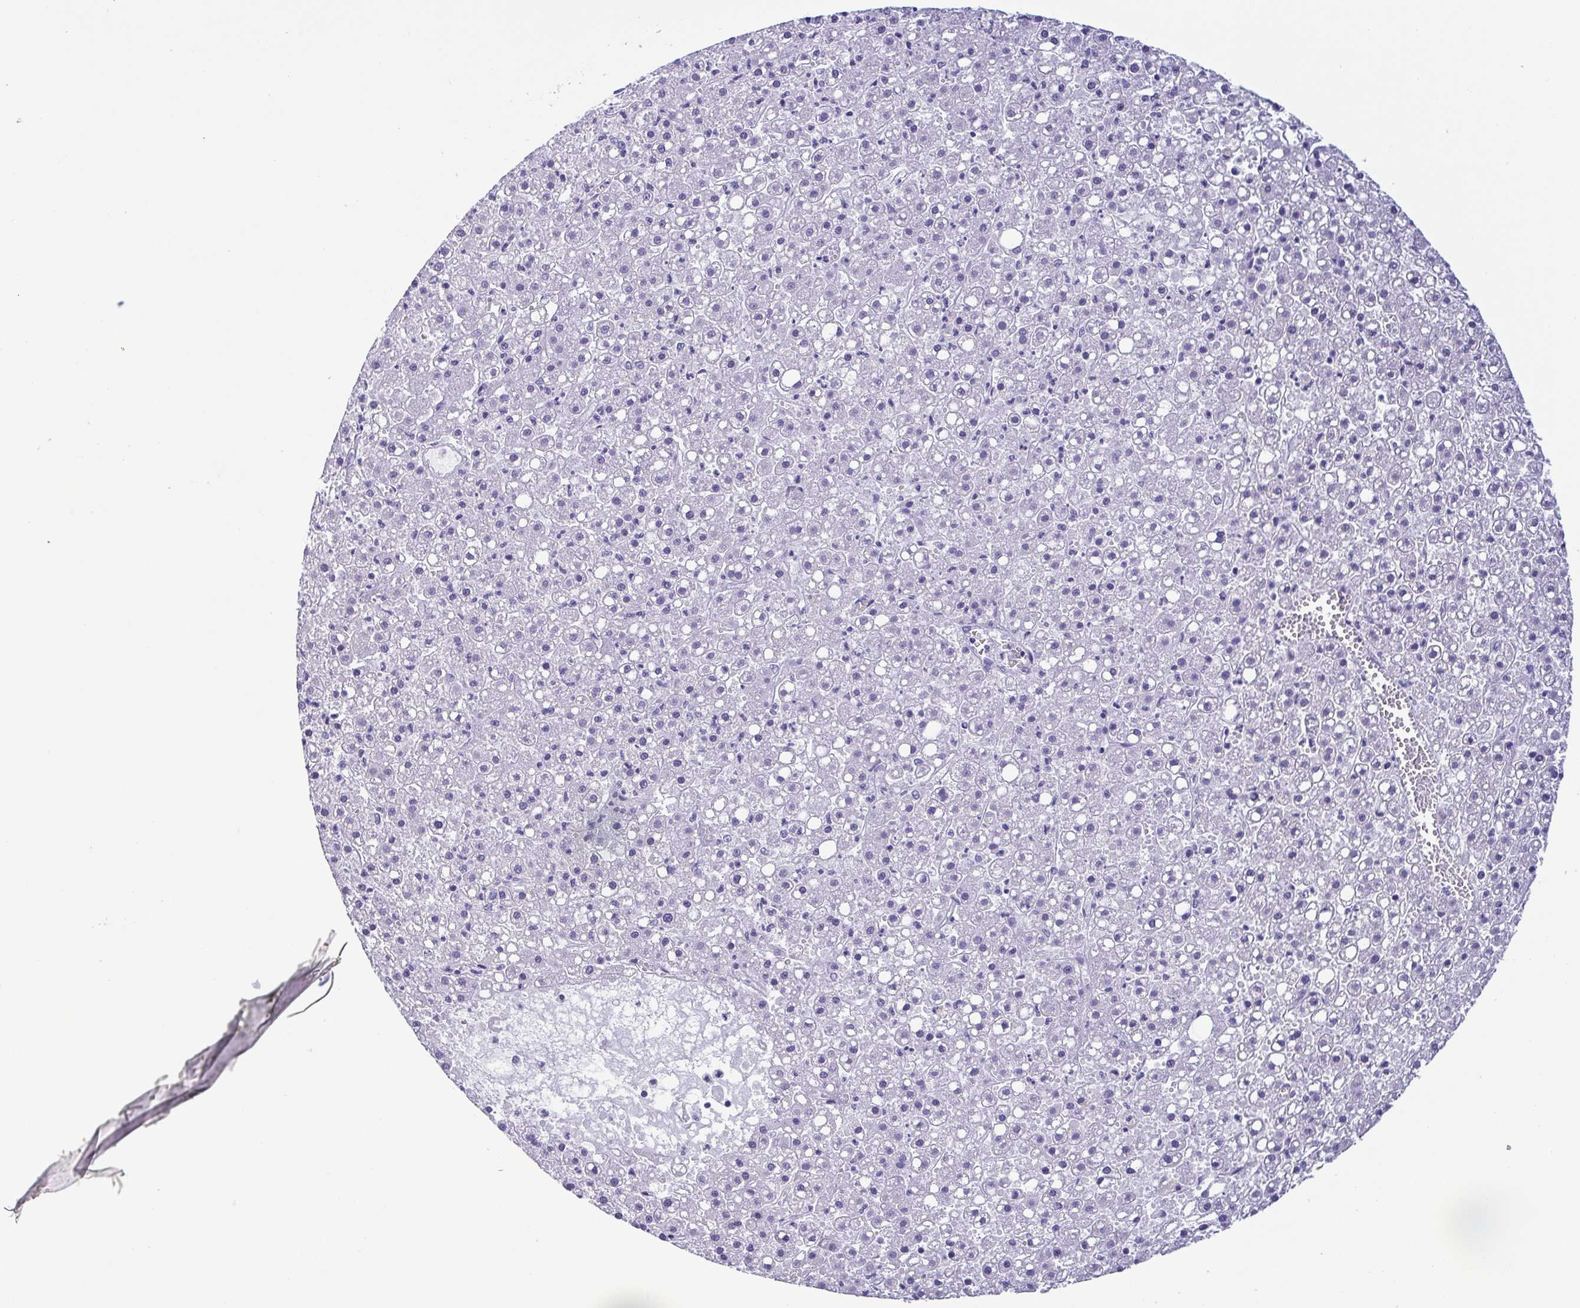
{"staining": {"intensity": "negative", "quantity": "none", "location": "none"}, "tissue": "liver cancer", "cell_type": "Tumor cells", "image_type": "cancer", "snomed": [{"axis": "morphology", "description": "Carcinoma, Hepatocellular, NOS"}, {"axis": "topography", "description": "Liver"}], "caption": "The histopathology image reveals no staining of tumor cells in hepatocellular carcinoma (liver).", "gene": "MYL7", "patient": {"sex": "male", "age": 67}}